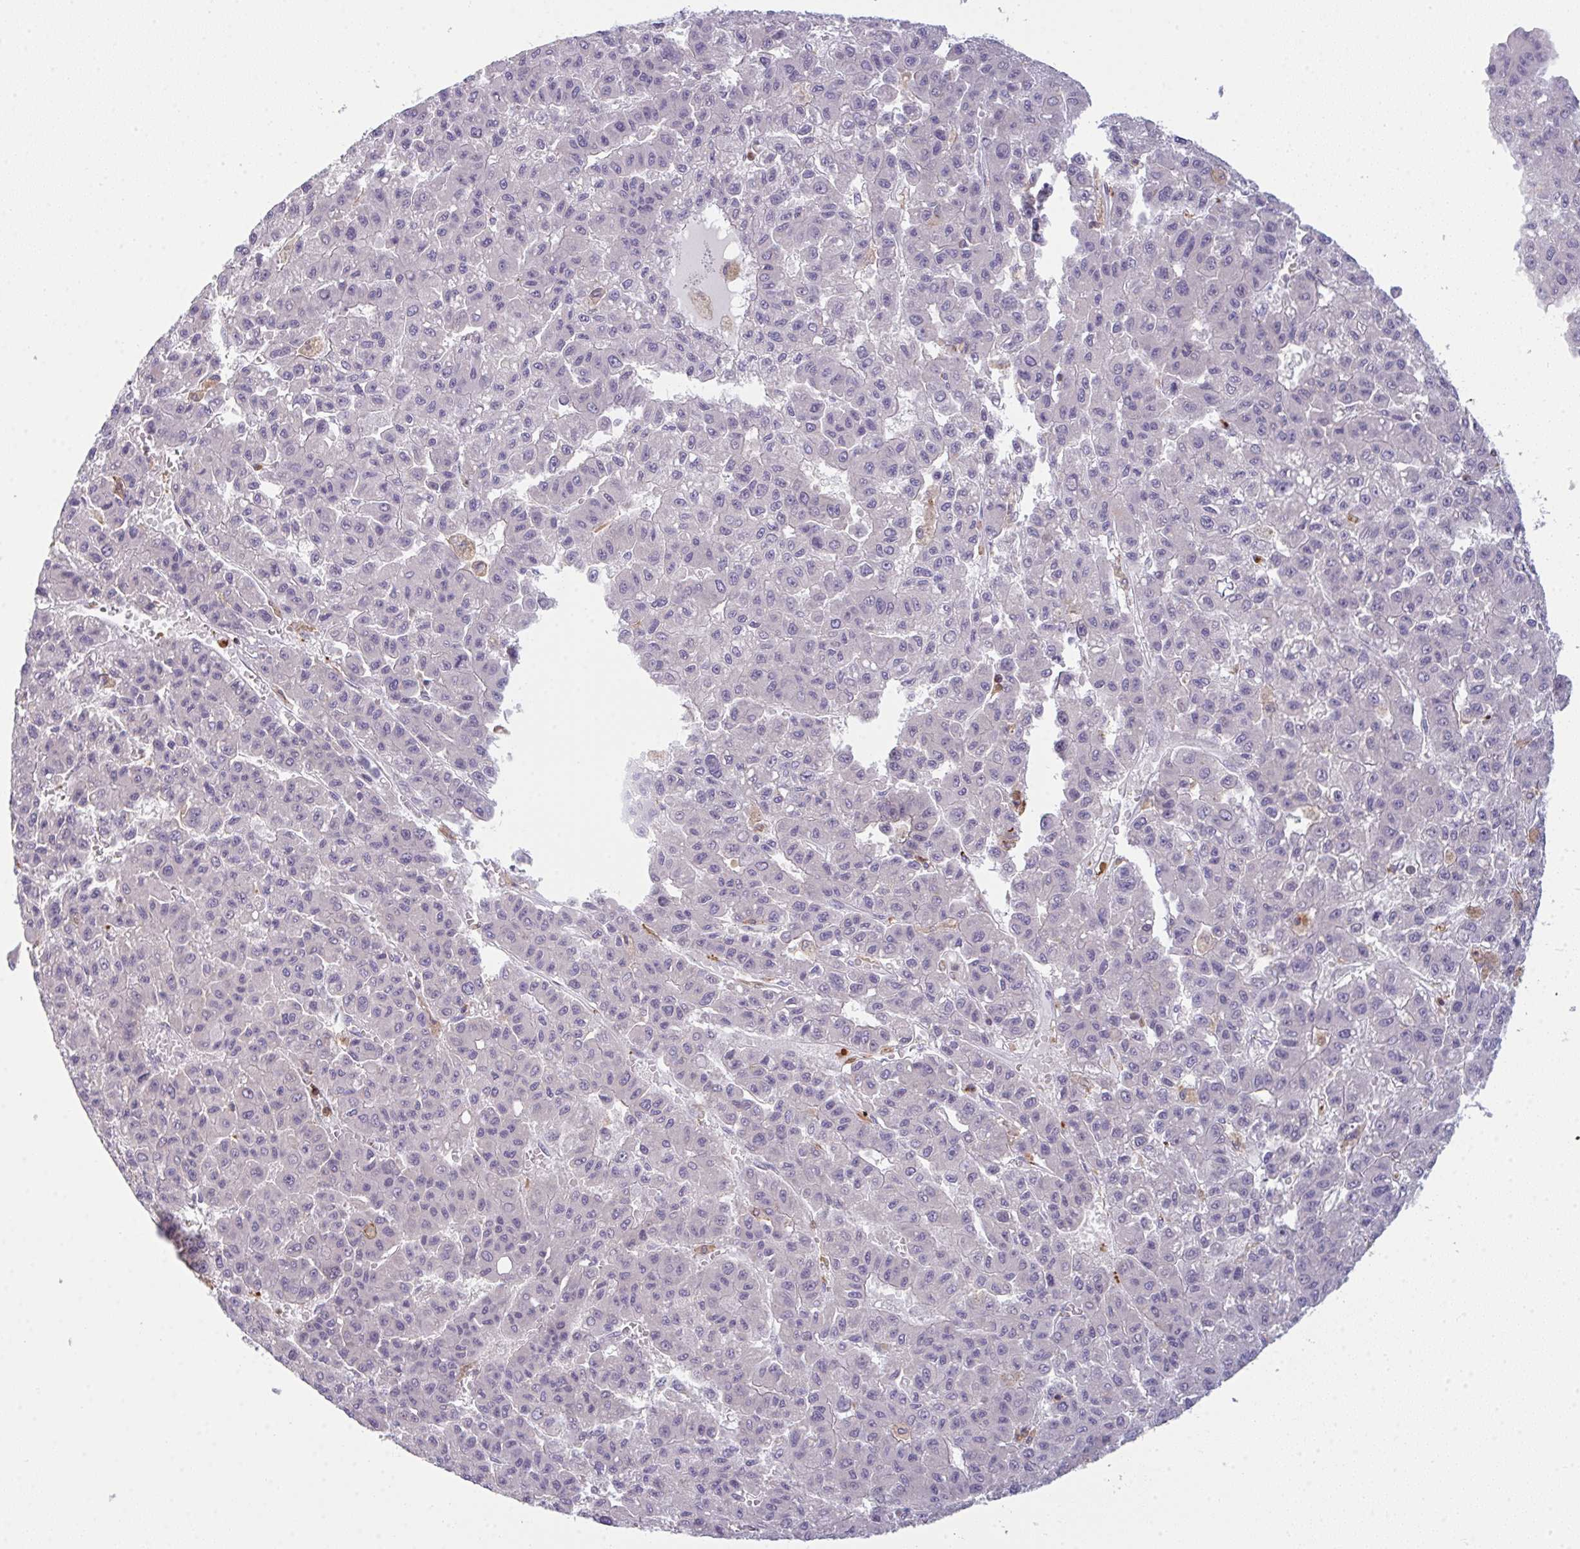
{"staining": {"intensity": "negative", "quantity": "none", "location": "none"}, "tissue": "liver cancer", "cell_type": "Tumor cells", "image_type": "cancer", "snomed": [{"axis": "morphology", "description": "Carcinoma, Hepatocellular, NOS"}, {"axis": "topography", "description": "Liver"}], "caption": "A high-resolution photomicrograph shows IHC staining of liver cancer (hepatocellular carcinoma), which displays no significant staining in tumor cells.", "gene": "CD80", "patient": {"sex": "male", "age": 70}}